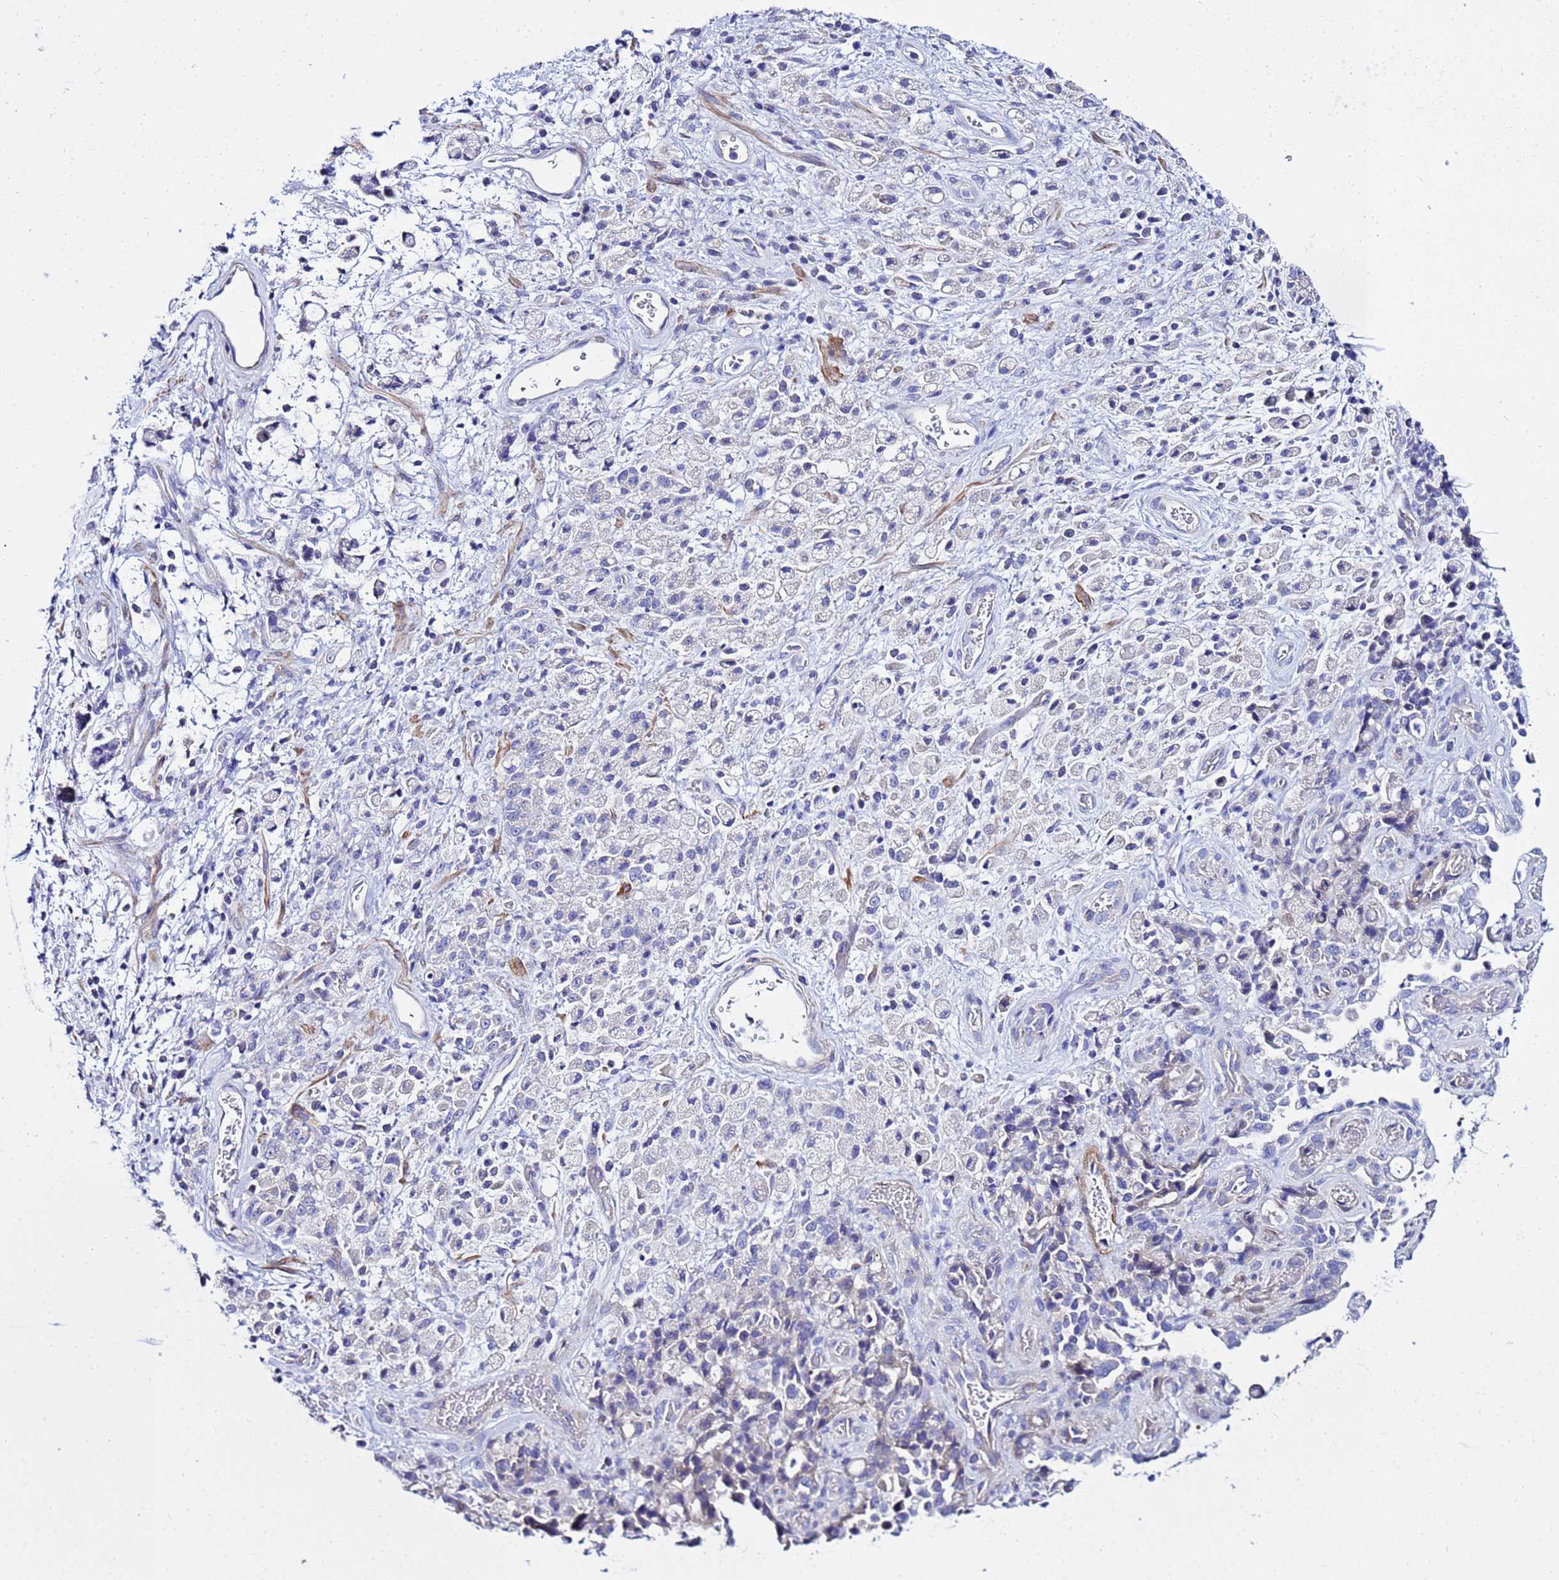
{"staining": {"intensity": "negative", "quantity": "none", "location": "none"}, "tissue": "stomach cancer", "cell_type": "Tumor cells", "image_type": "cancer", "snomed": [{"axis": "morphology", "description": "Adenocarcinoma, NOS"}, {"axis": "topography", "description": "Stomach"}], "caption": "A micrograph of adenocarcinoma (stomach) stained for a protein exhibits no brown staining in tumor cells.", "gene": "USP18", "patient": {"sex": "female", "age": 60}}